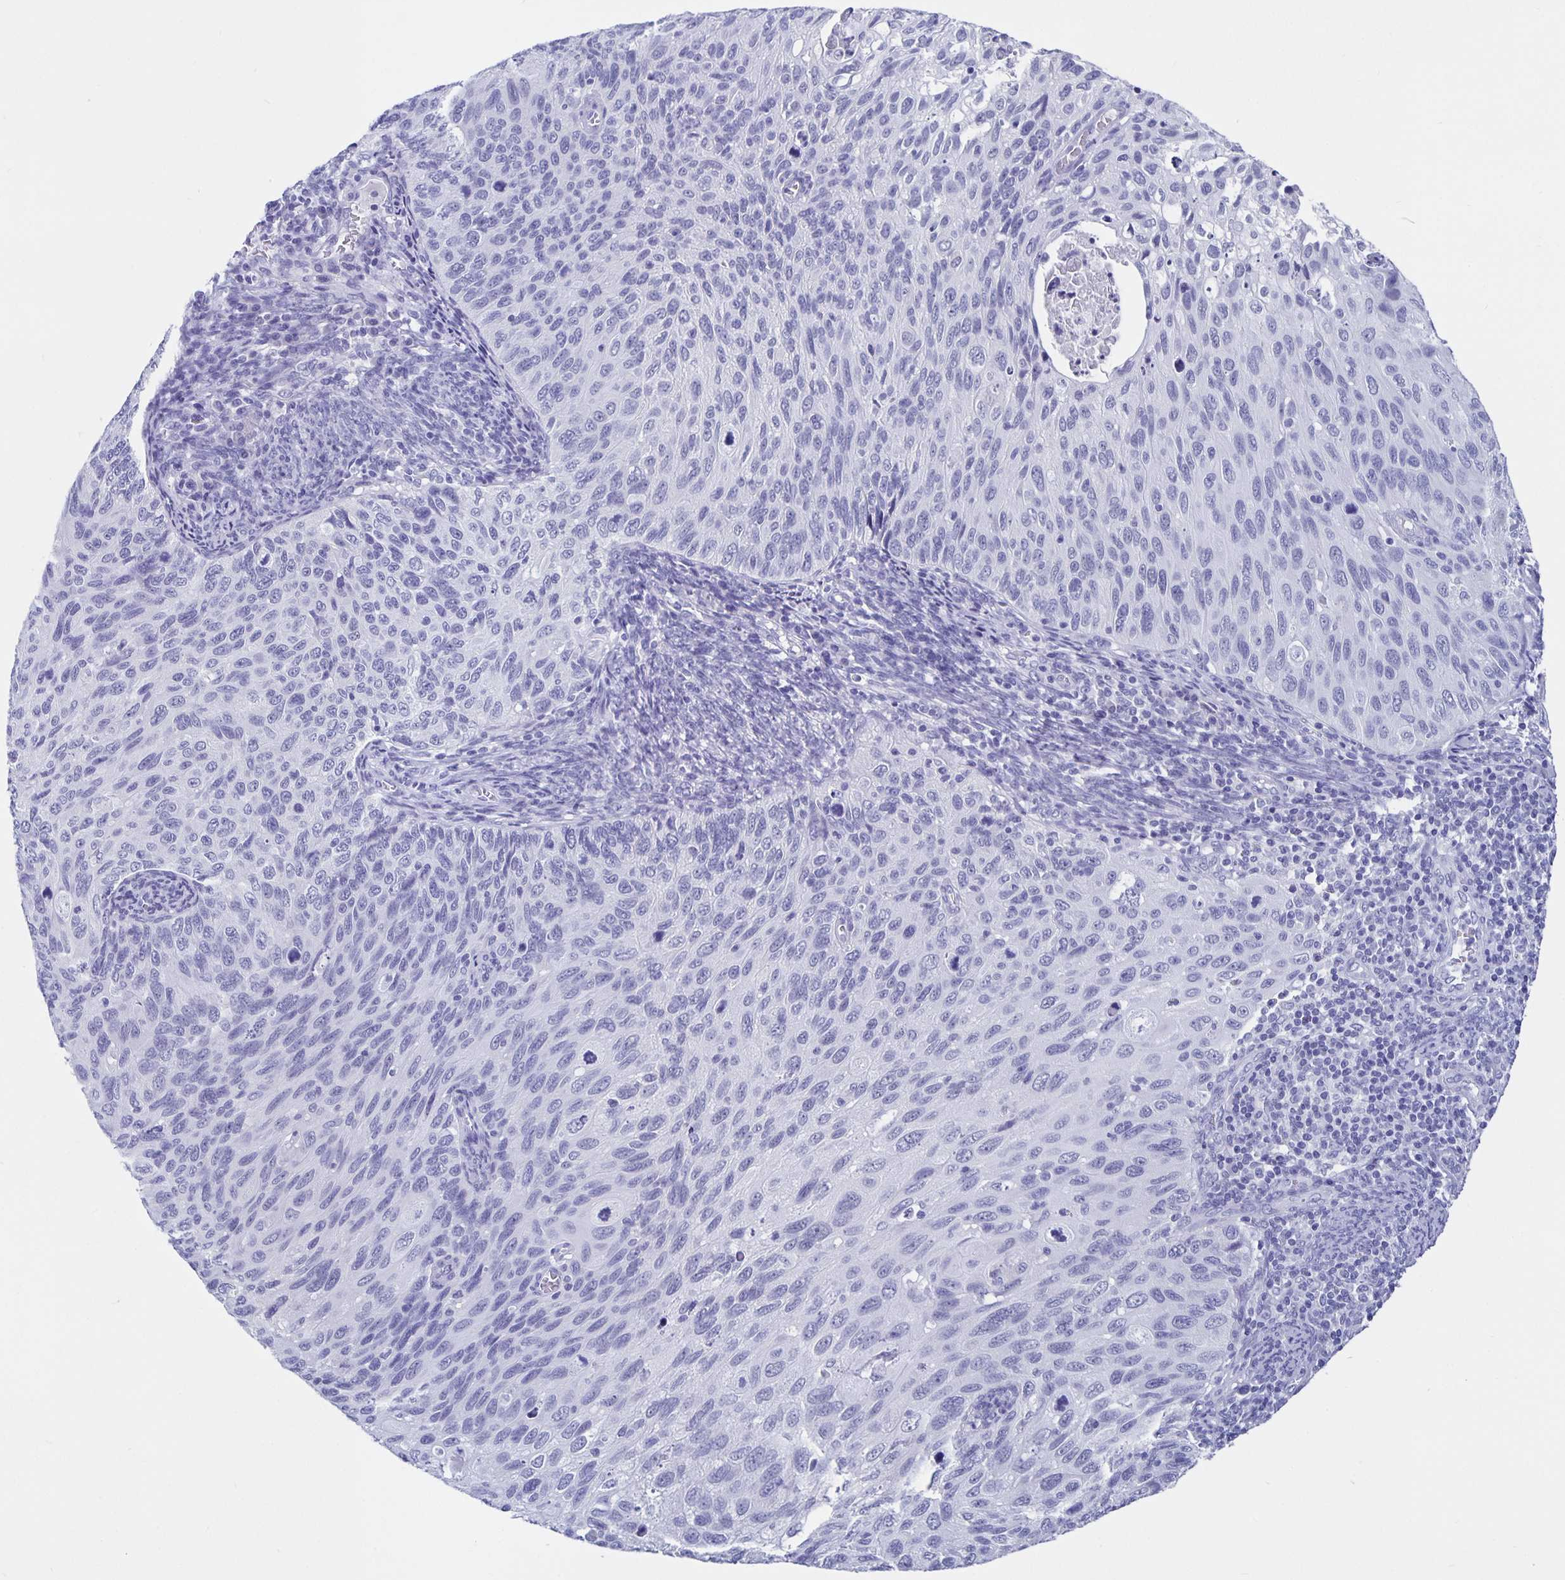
{"staining": {"intensity": "negative", "quantity": "none", "location": "none"}, "tissue": "cervical cancer", "cell_type": "Tumor cells", "image_type": "cancer", "snomed": [{"axis": "morphology", "description": "Squamous cell carcinoma, NOS"}, {"axis": "topography", "description": "Cervix"}], "caption": "Photomicrograph shows no significant protein expression in tumor cells of cervical squamous cell carcinoma.", "gene": "ODF3B", "patient": {"sex": "female", "age": 70}}